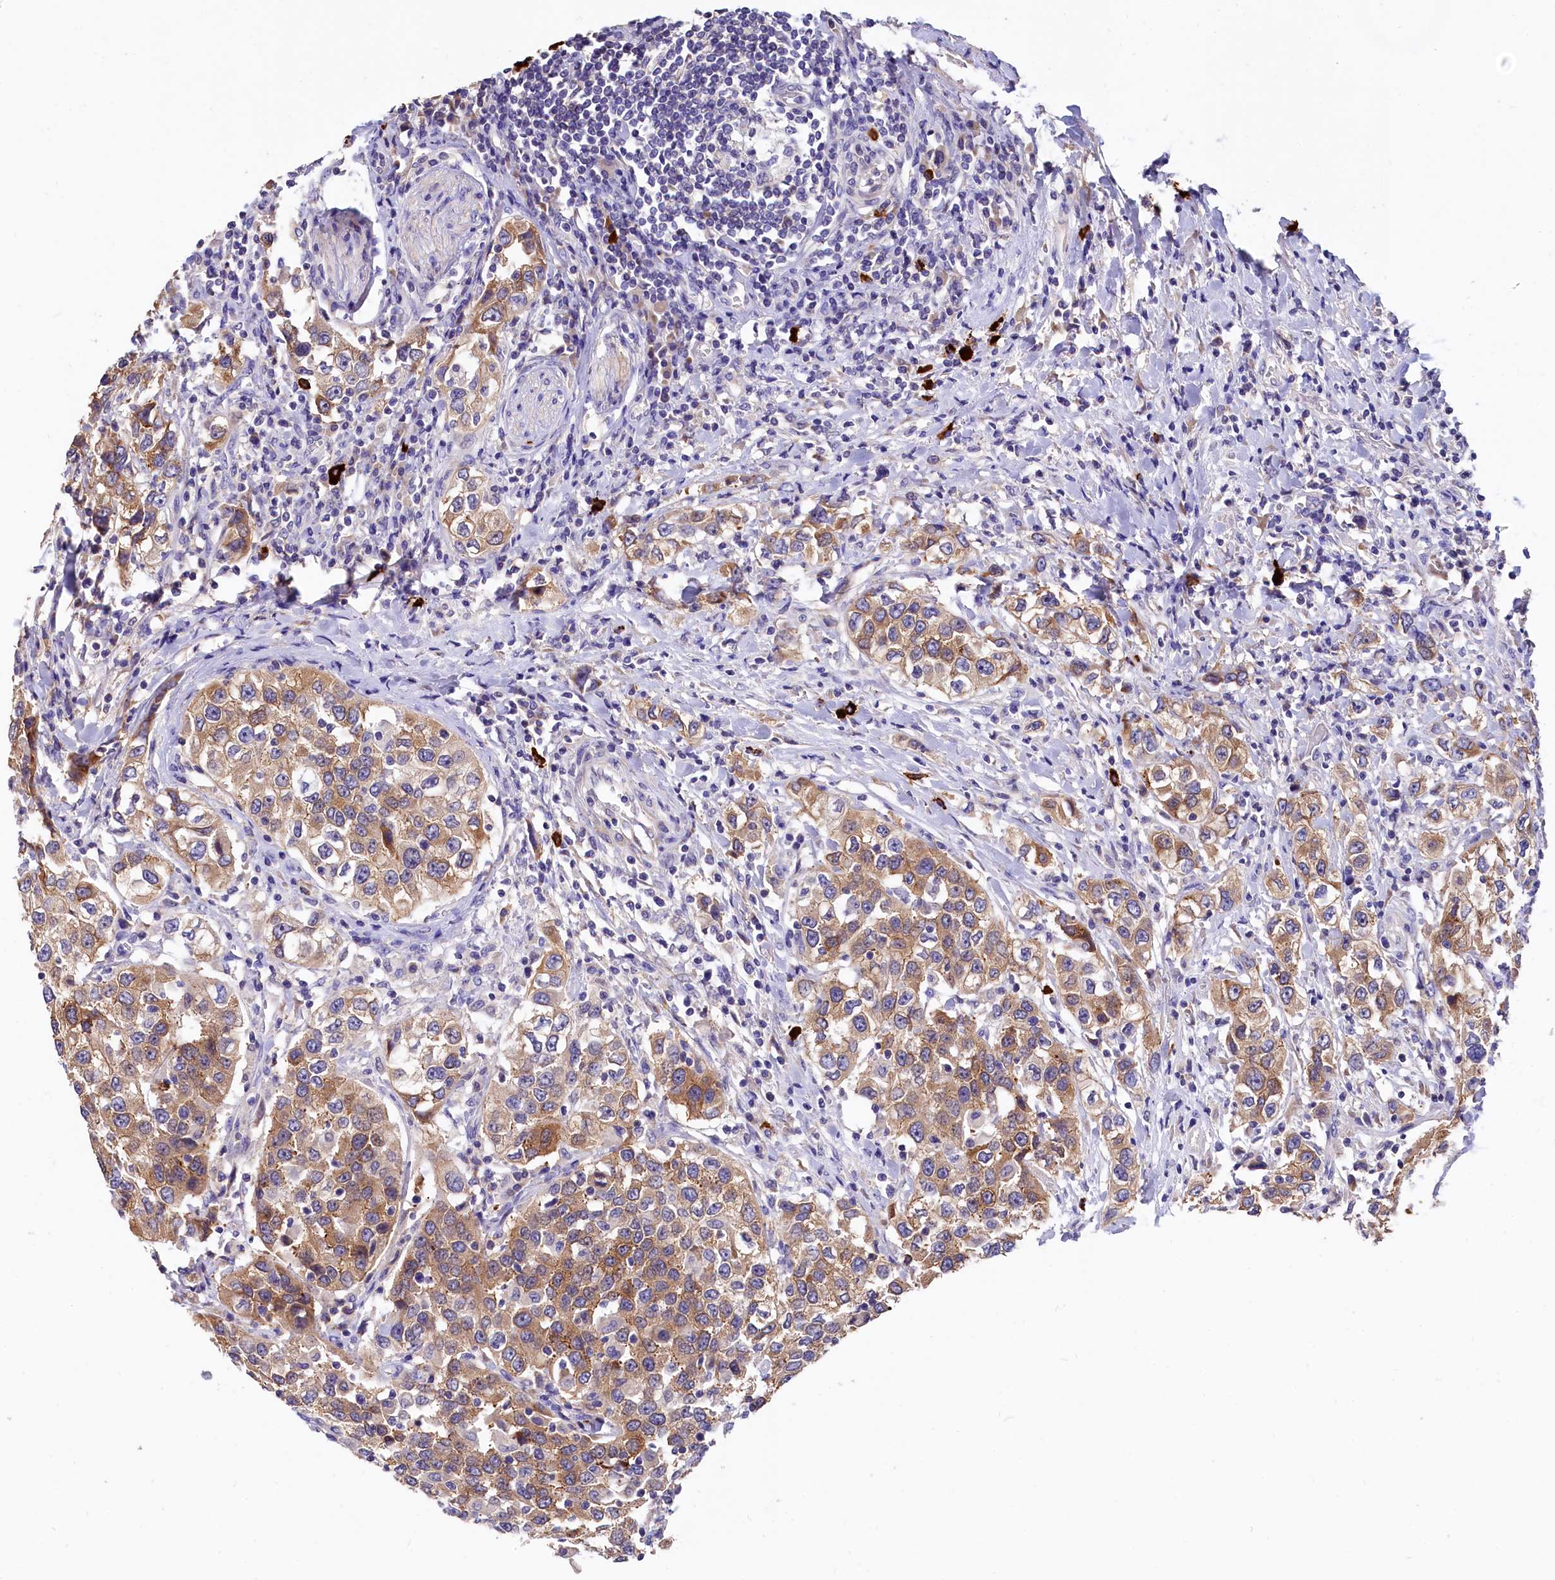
{"staining": {"intensity": "moderate", "quantity": "25%-75%", "location": "cytoplasmic/membranous"}, "tissue": "urothelial cancer", "cell_type": "Tumor cells", "image_type": "cancer", "snomed": [{"axis": "morphology", "description": "Urothelial carcinoma, High grade"}, {"axis": "topography", "description": "Urinary bladder"}], "caption": "A medium amount of moderate cytoplasmic/membranous staining is present in about 25%-75% of tumor cells in high-grade urothelial carcinoma tissue.", "gene": "EPS8L2", "patient": {"sex": "female", "age": 80}}